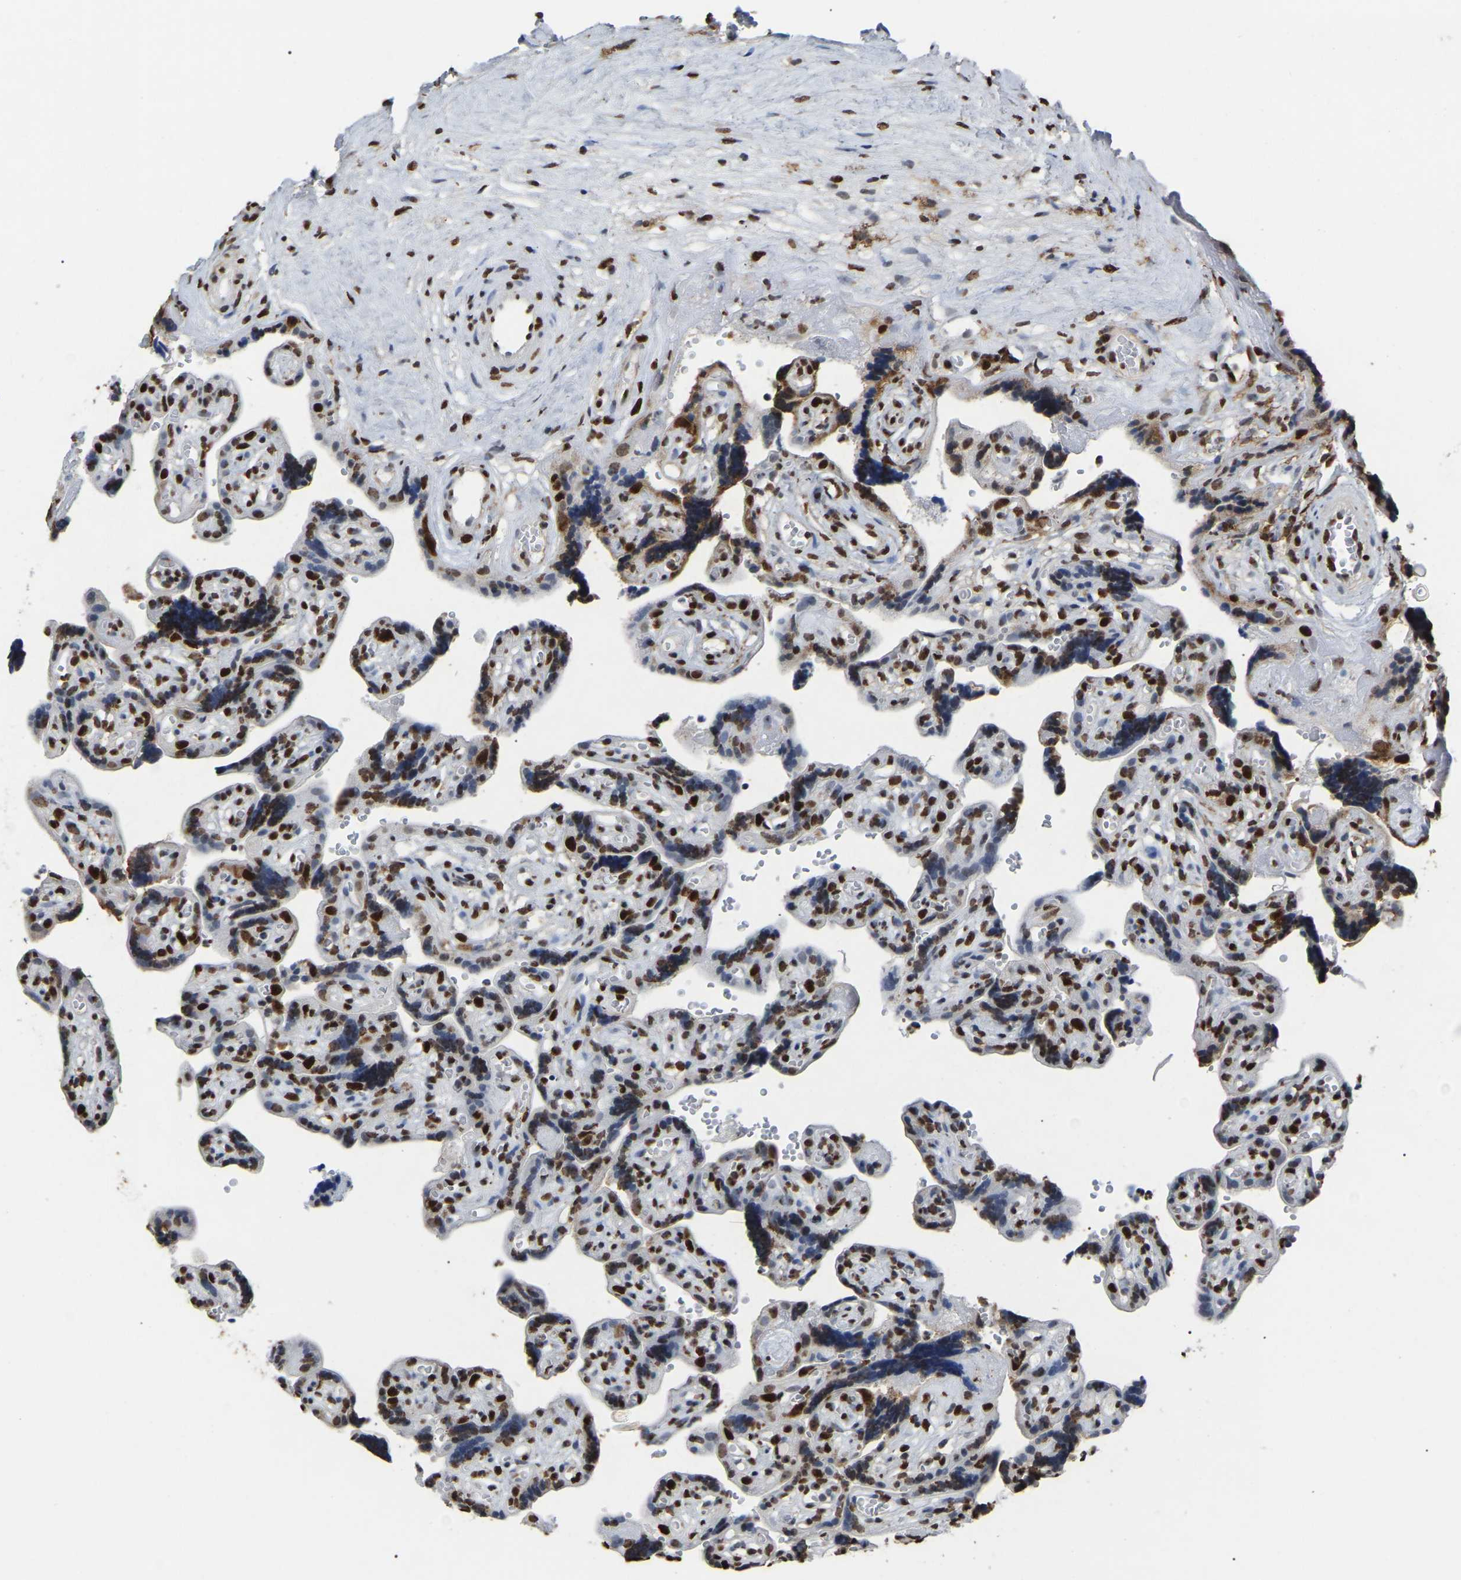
{"staining": {"intensity": "strong", "quantity": ">75%", "location": "nuclear"}, "tissue": "placenta", "cell_type": "Decidual cells", "image_type": "normal", "snomed": [{"axis": "morphology", "description": "Normal tissue, NOS"}, {"axis": "topography", "description": "Placenta"}], "caption": "Strong nuclear staining is present in about >75% of decidual cells in normal placenta.", "gene": "RBL2", "patient": {"sex": "female", "age": 30}}